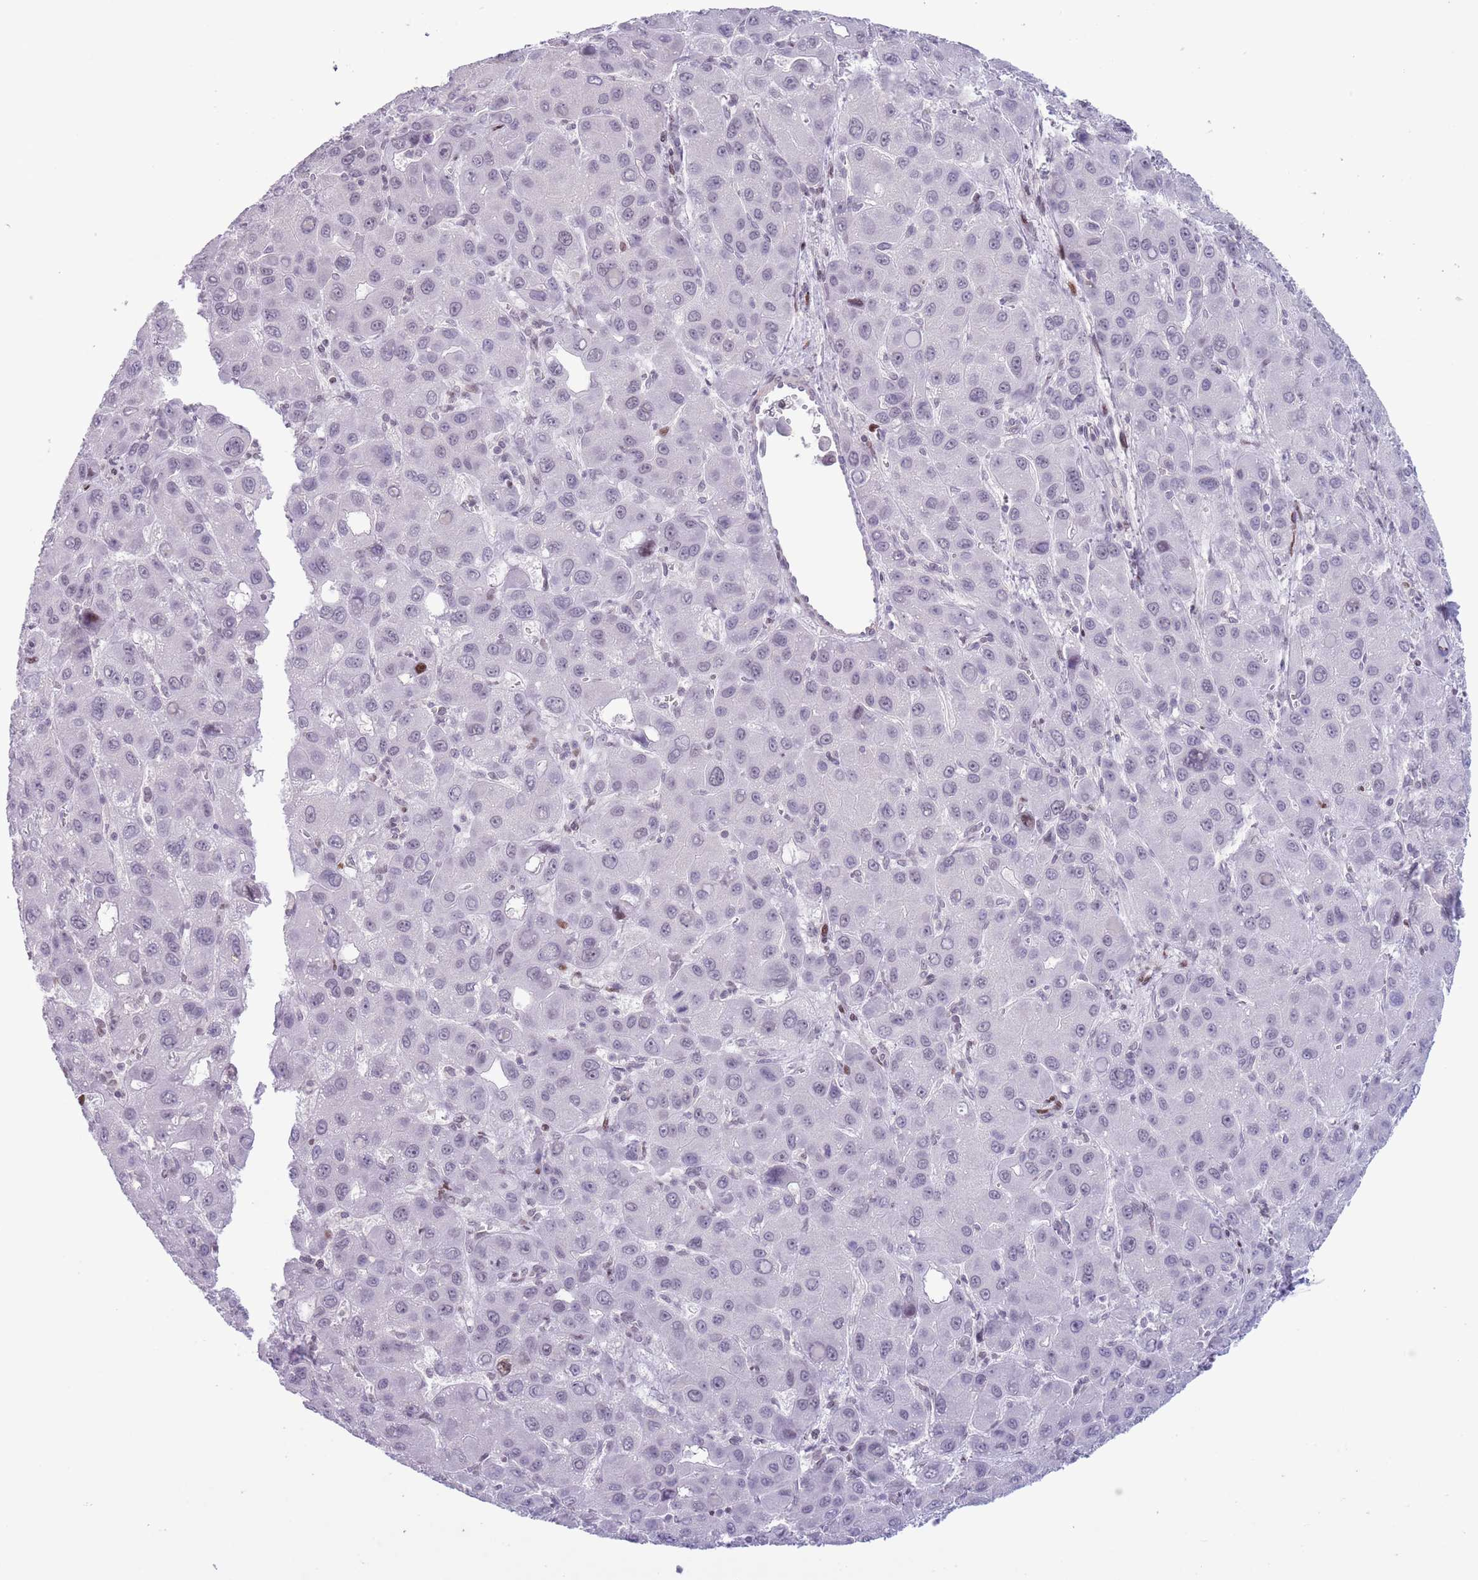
{"staining": {"intensity": "moderate", "quantity": "<25%", "location": "nuclear"}, "tissue": "liver cancer", "cell_type": "Tumor cells", "image_type": "cancer", "snomed": [{"axis": "morphology", "description": "Carcinoma, Hepatocellular, NOS"}, {"axis": "topography", "description": "Liver"}], "caption": "DAB immunohistochemical staining of liver cancer reveals moderate nuclear protein positivity in approximately <25% of tumor cells.", "gene": "MFSD10", "patient": {"sex": "male", "age": 55}}